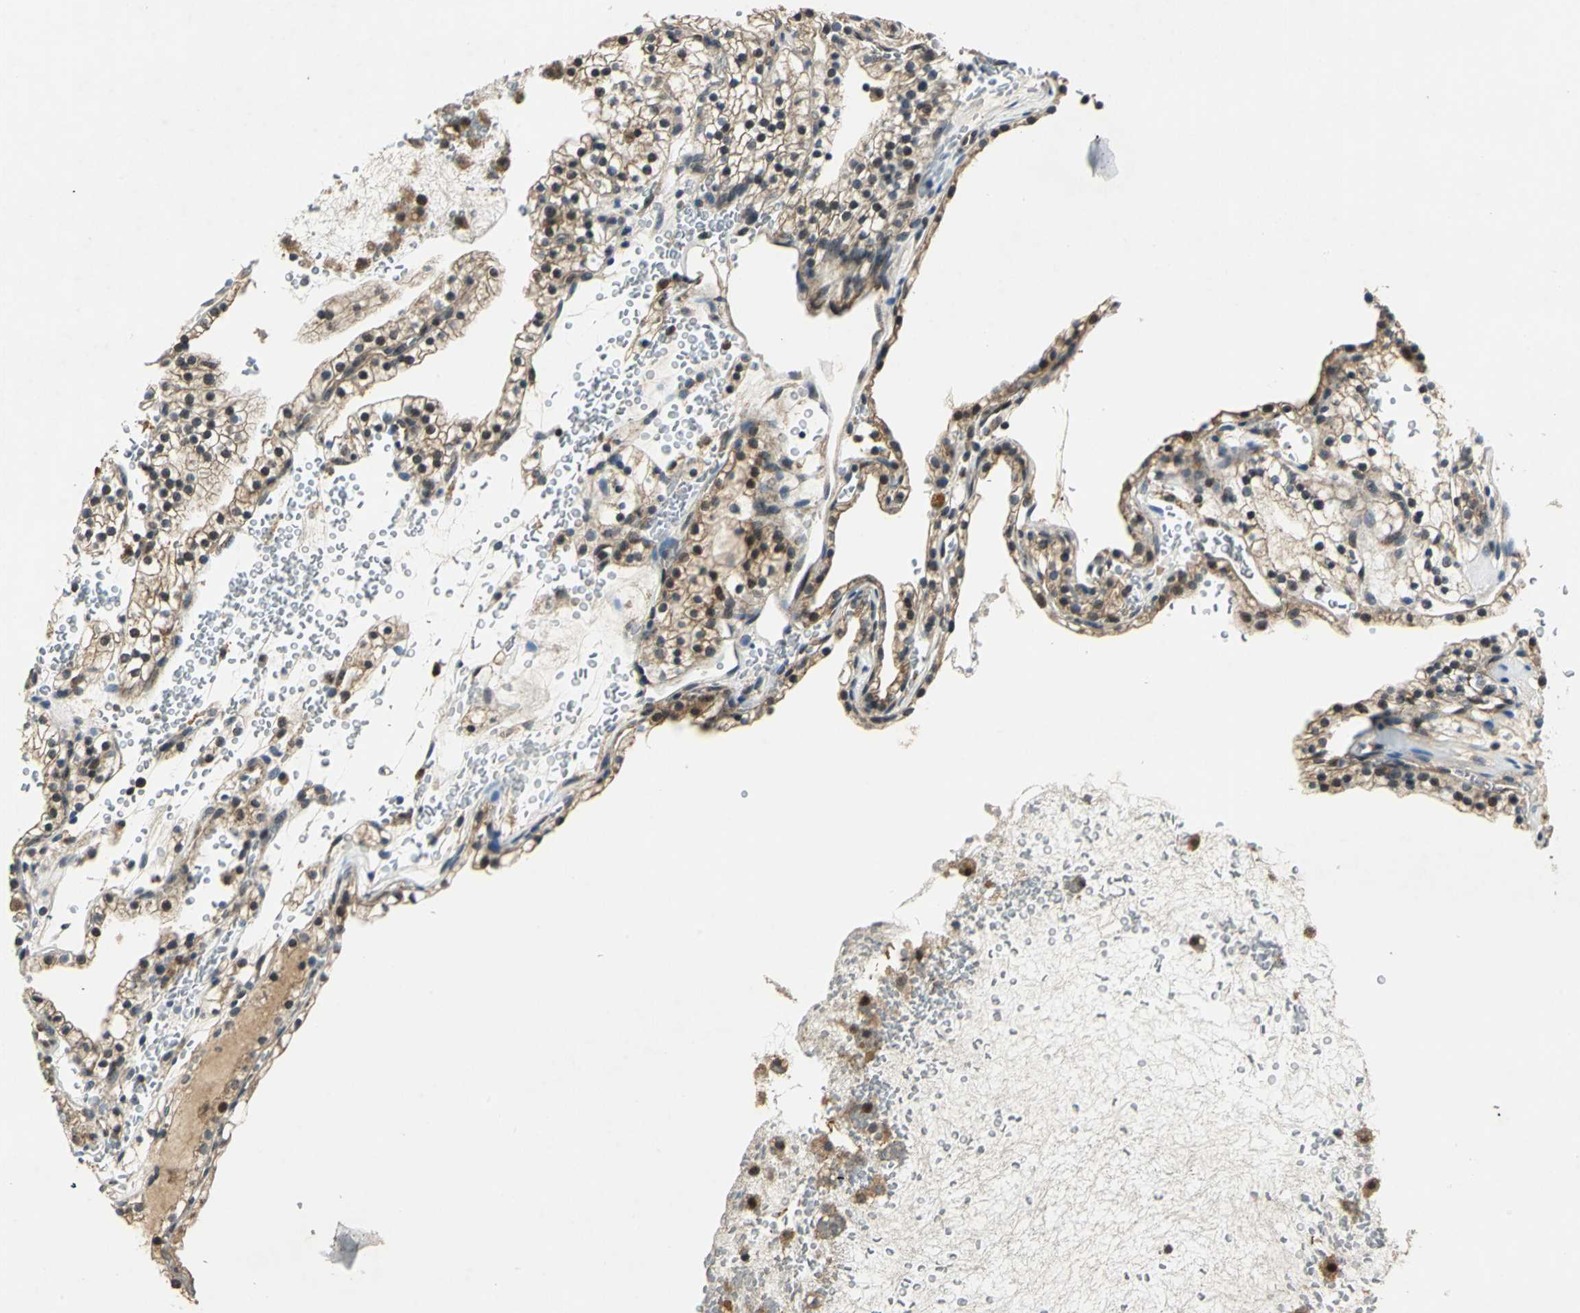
{"staining": {"intensity": "moderate", "quantity": "25%-75%", "location": "nuclear"}, "tissue": "renal cancer", "cell_type": "Tumor cells", "image_type": "cancer", "snomed": [{"axis": "morphology", "description": "Adenocarcinoma, NOS"}, {"axis": "topography", "description": "Kidney"}], "caption": "Protein staining exhibits moderate nuclear positivity in approximately 25%-75% of tumor cells in renal cancer (adenocarcinoma). The staining is performed using DAB brown chromogen to label protein expression. The nuclei are counter-stained blue using hematoxylin.", "gene": "AHSA1", "patient": {"sex": "female", "age": 41}}